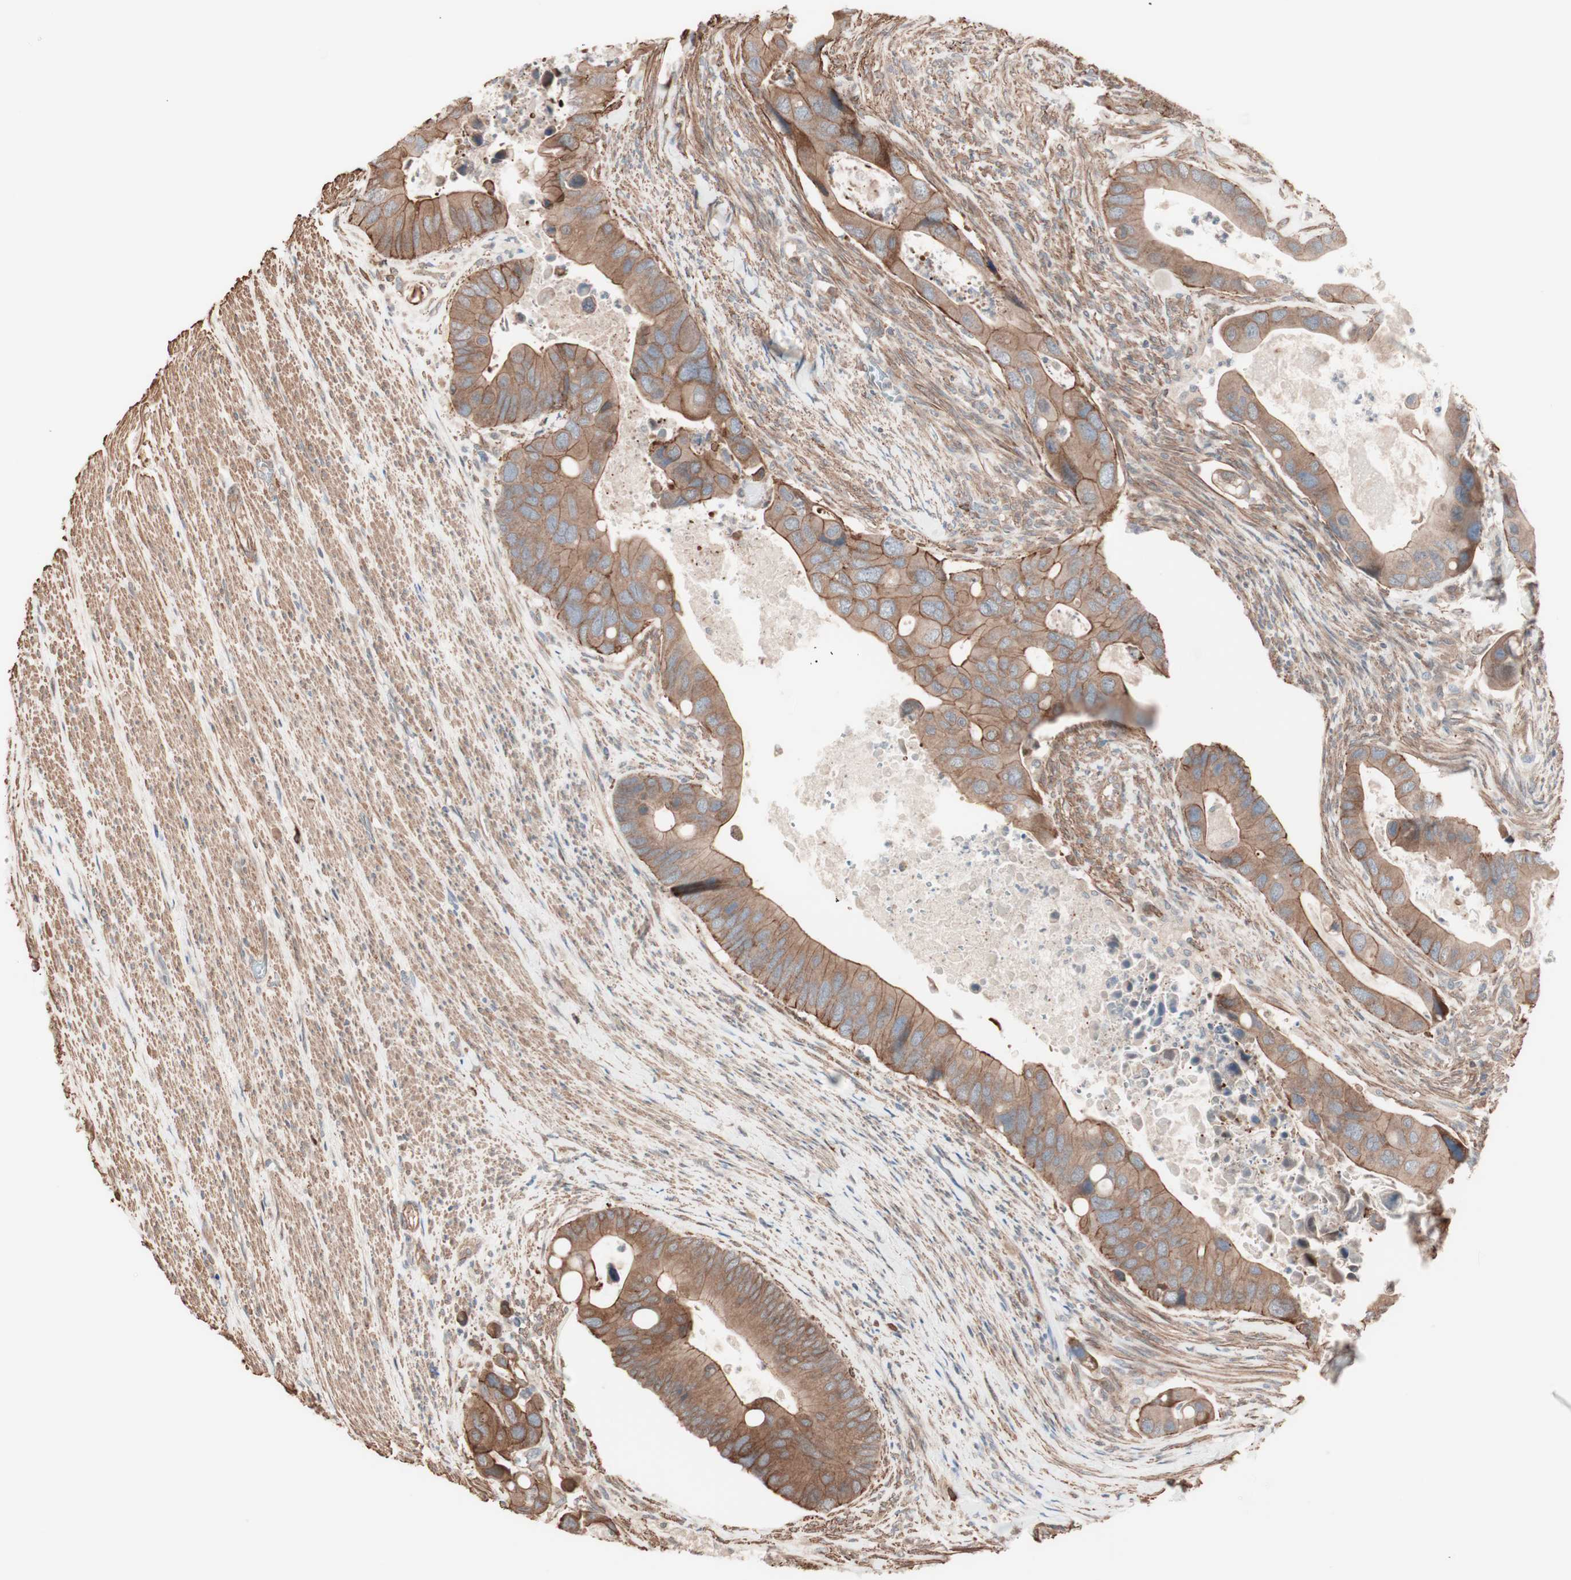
{"staining": {"intensity": "moderate", "quantity": ">75%", "location": "cytoplasmic/membranous"}, "tissue": "colorectal cancer", "cell_type": "Tumor cells", "image_type": "cancer", "snomed": [{"axis": "morphology", "description": "Adenocarcinoma, NOS"}, {"axis": "topography", "description": "Rectum"}], "caption": "Protein staining of adenocarcinoma (colorectal) tissue exhibits moderate cytoplasmic/membranous staining in approximately >75% of tumor cells.", "gene": "ALG5", "patient": {"sex": "female", "age": 57}}